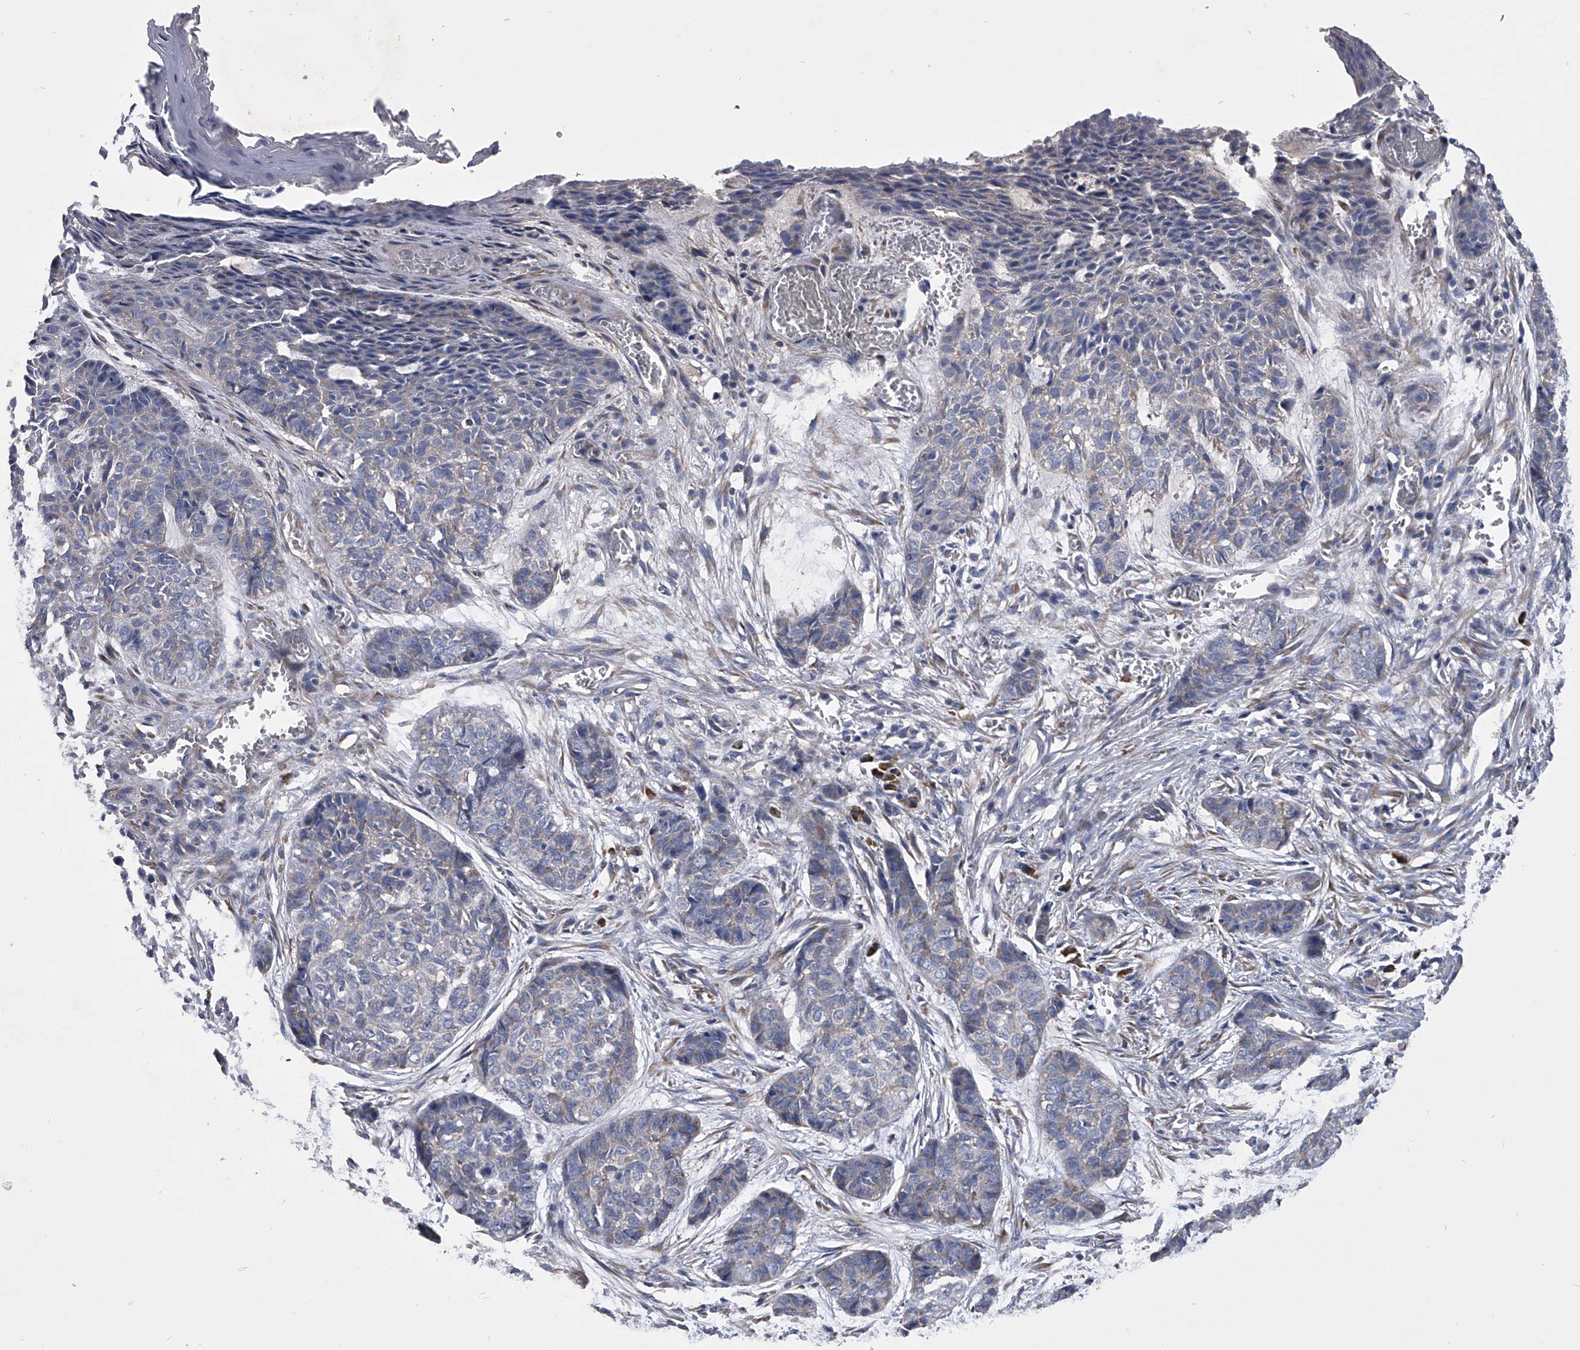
{"staining": {"intensity": "negative", "quantity": "none", "location": "none"}, "tissue": "skin cancer", "cell_type": "Tumor cells", "image_type": "cancer", "snomed": [{"axis": "morphology", "description": "Basal cell carcinoma"}, {"axis": "topography", "description": "Skin"}], "caption": "Tumor cells show no significant expression in skin basal cell carcinoma. (Stains: DAB (3,3'-diaminobenzidine) immunohistochemistry with hematoxylin counter stain, Microscopy: brightfield microscopy at high magnification).", "gene": "CCR4", "patient": {"sex": "female", "age": 64}}